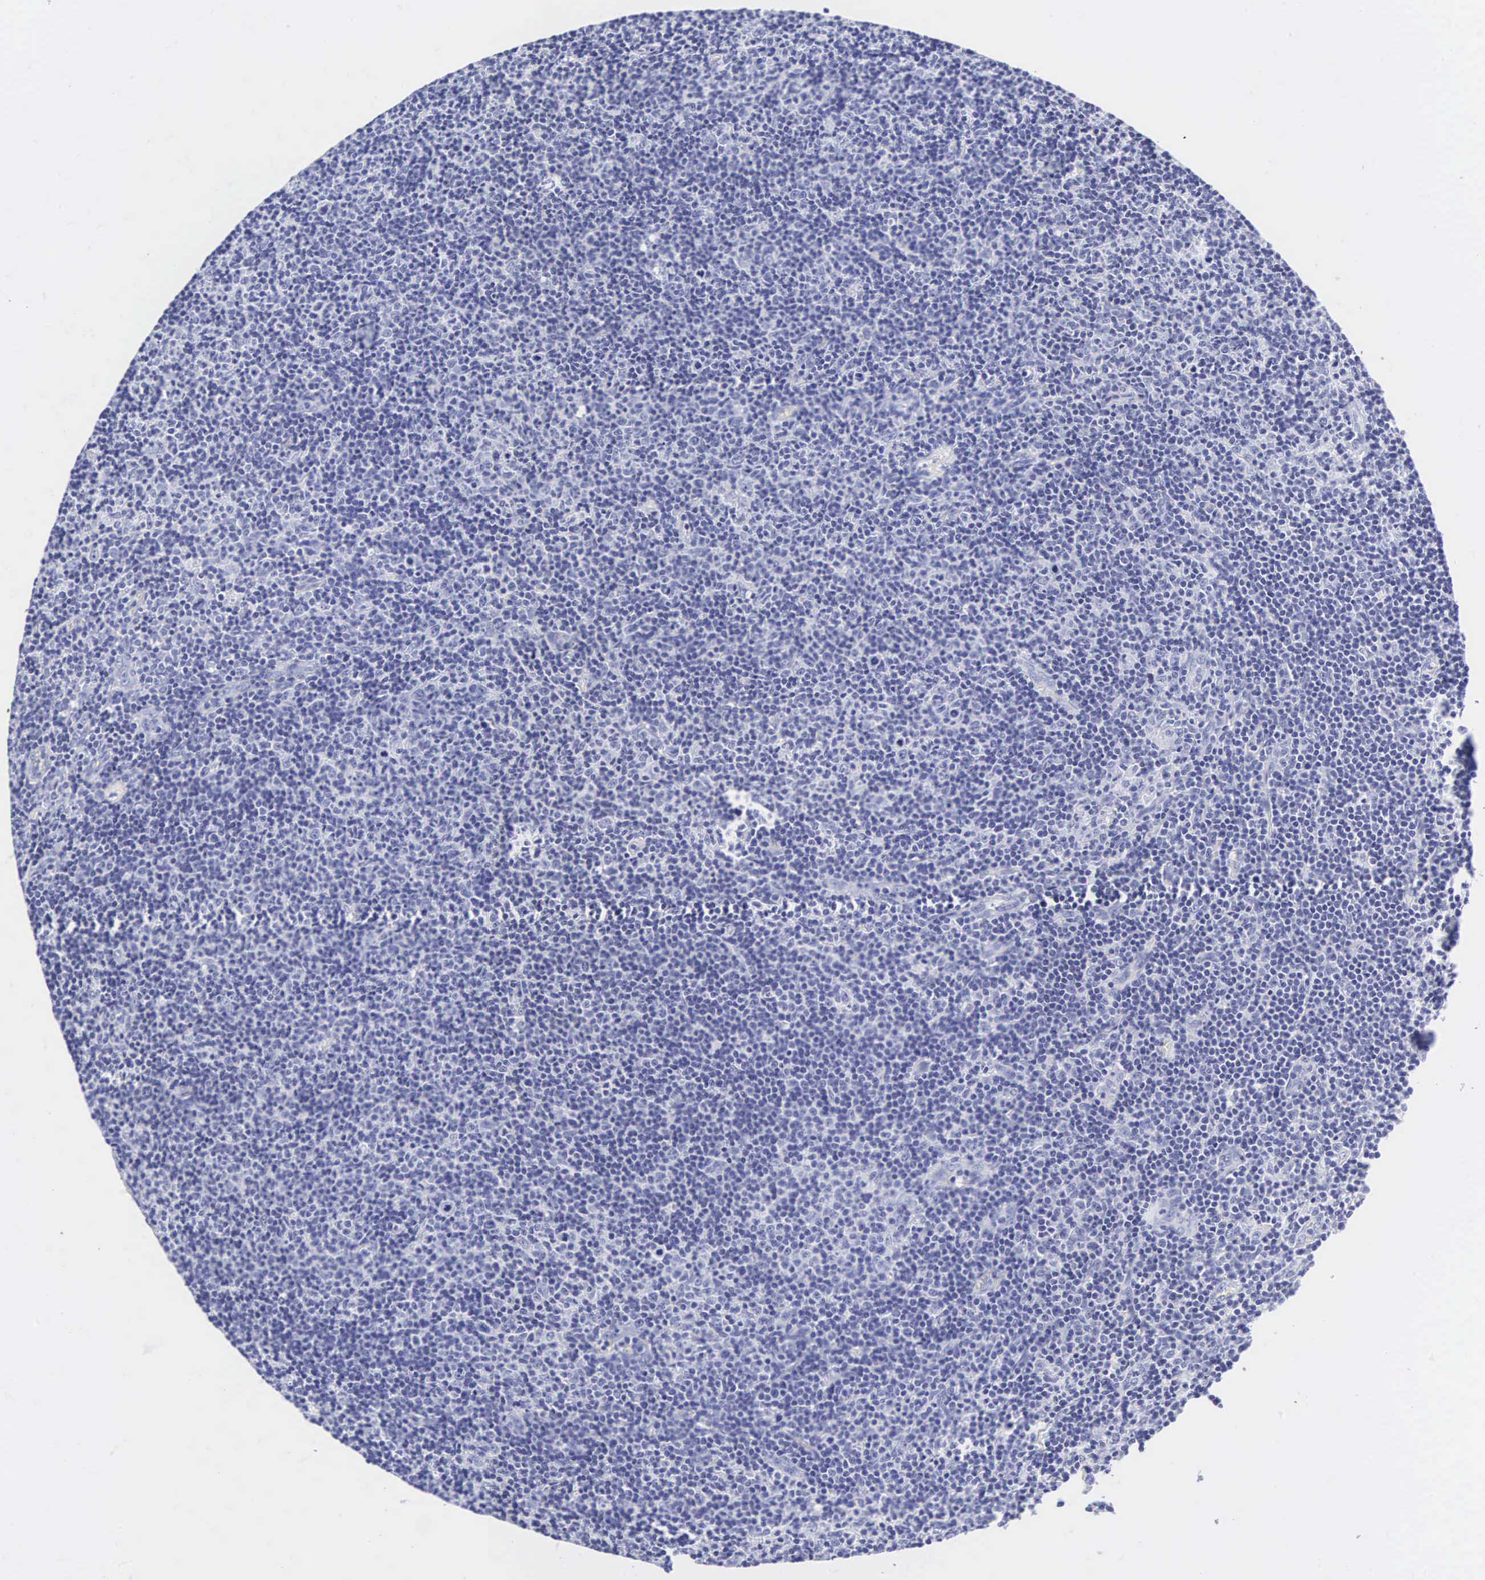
{"staining": {"intensity": "negative", "quantity": "none", "location": "none"}, "tissue": "lymphoma", "cell_type": "Tumor cells", "image_type": "cancer", "snomed": [{"axis": "morphology", "description": "Malignant lymphoma, non-Hodgkin's type, Low grade"}, {"axis": "topography", "description": "Lymph node"}], "caption": "This is an immunohistochemistry (IHC) histopathology image of lymphoma. There is no expression in tumor cells.", "gene": "INS", "patient": {"sex": "male", "age": 49}}